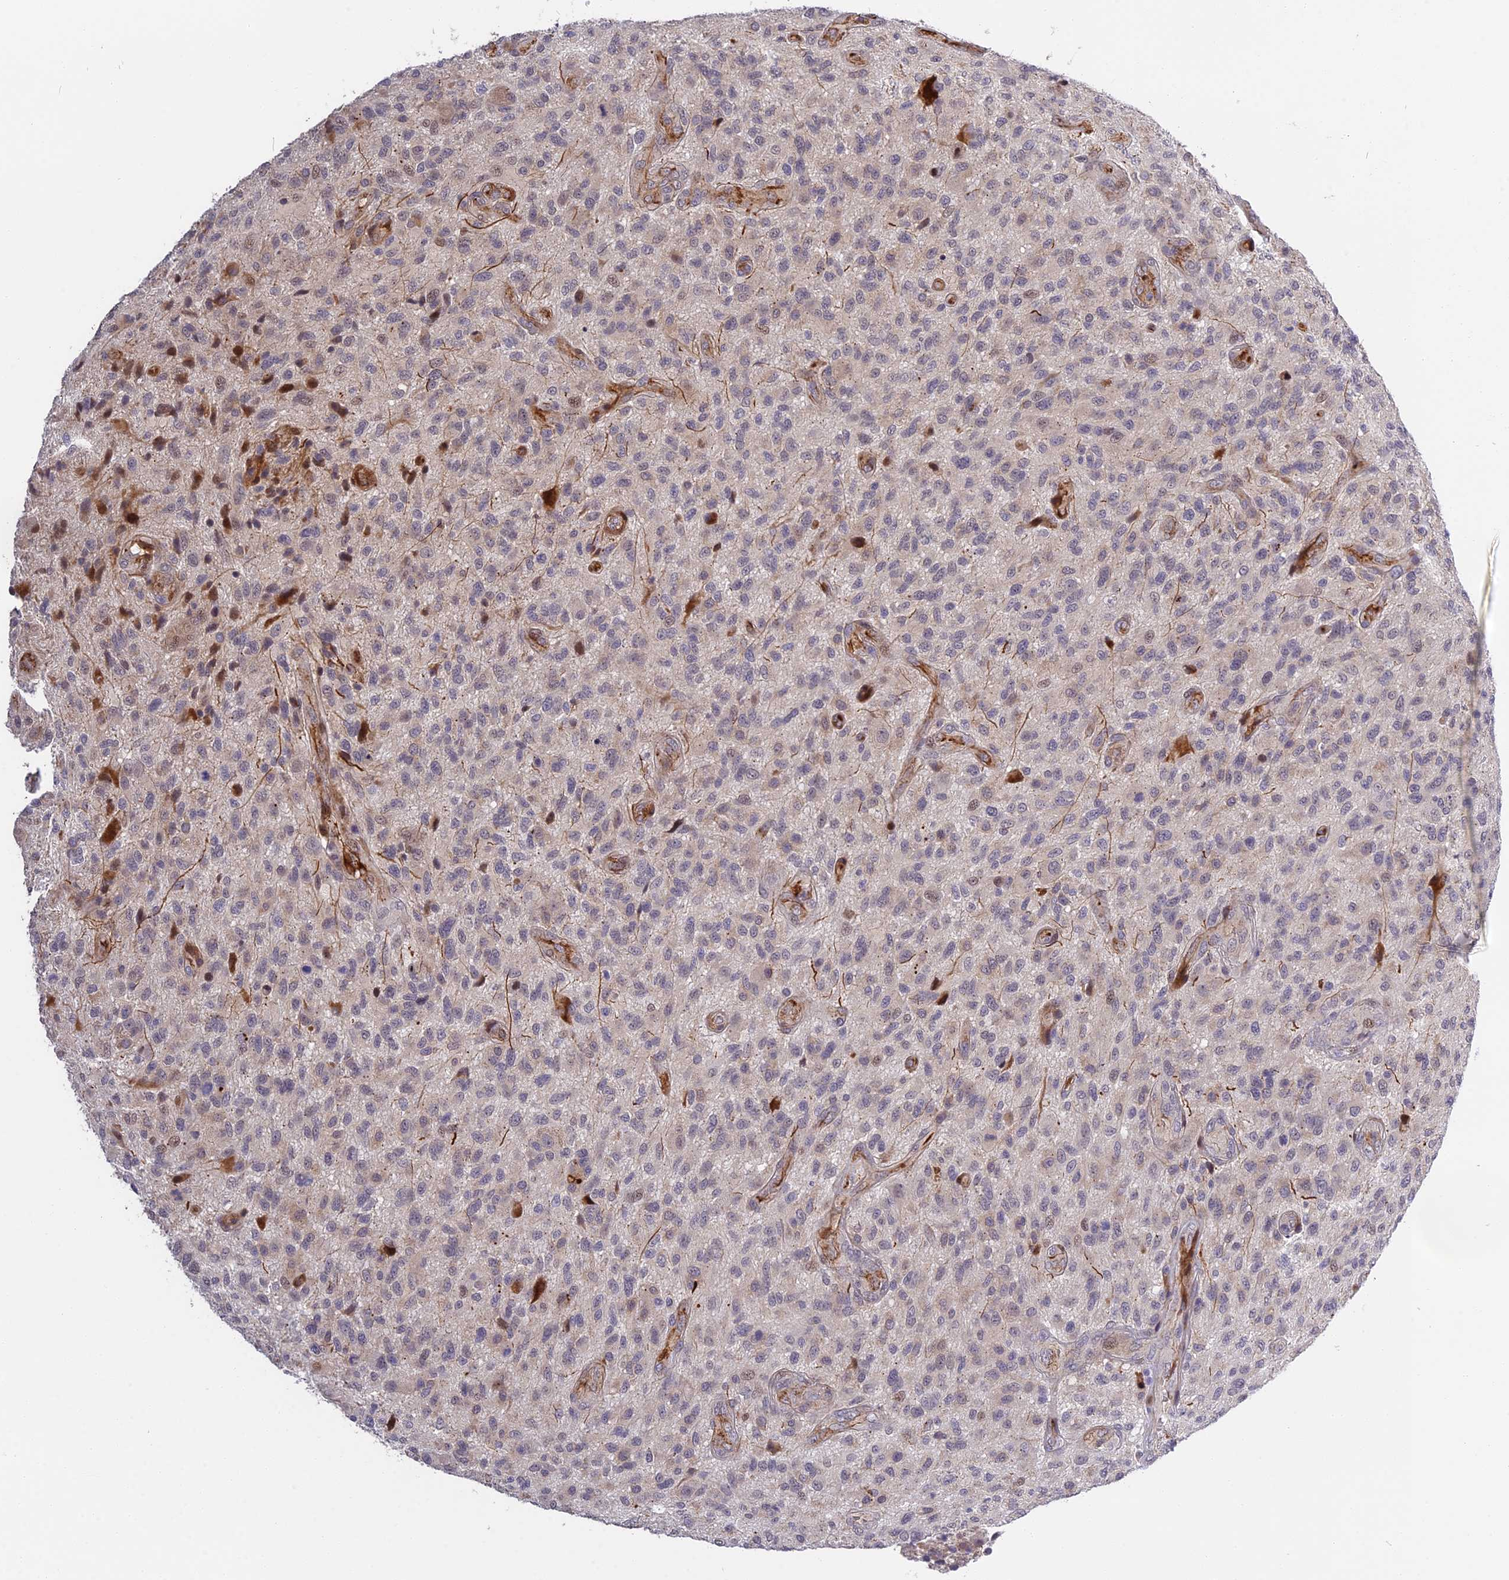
{"staining": {"intensity": "weak", "quantity": "<25%", "location": "nuclear"}, "tissue": "glioma", "cell_type": "Tumor cells", "image_type": "cancer", "snomed": [{"axis": "morphology", "description": "Glioma, malignant, High grade"}, {"axis": "topography", "description": "Brain"}], "caption": "An immunohistochemistry (IHC) photomicrograph of malignant glioma (high-grade) is shown. There is no staining in tumor cells of malignant glioma (high-grade).", "gene": "MFSD2A", "patient": {"sex": "male", "age": 47}}